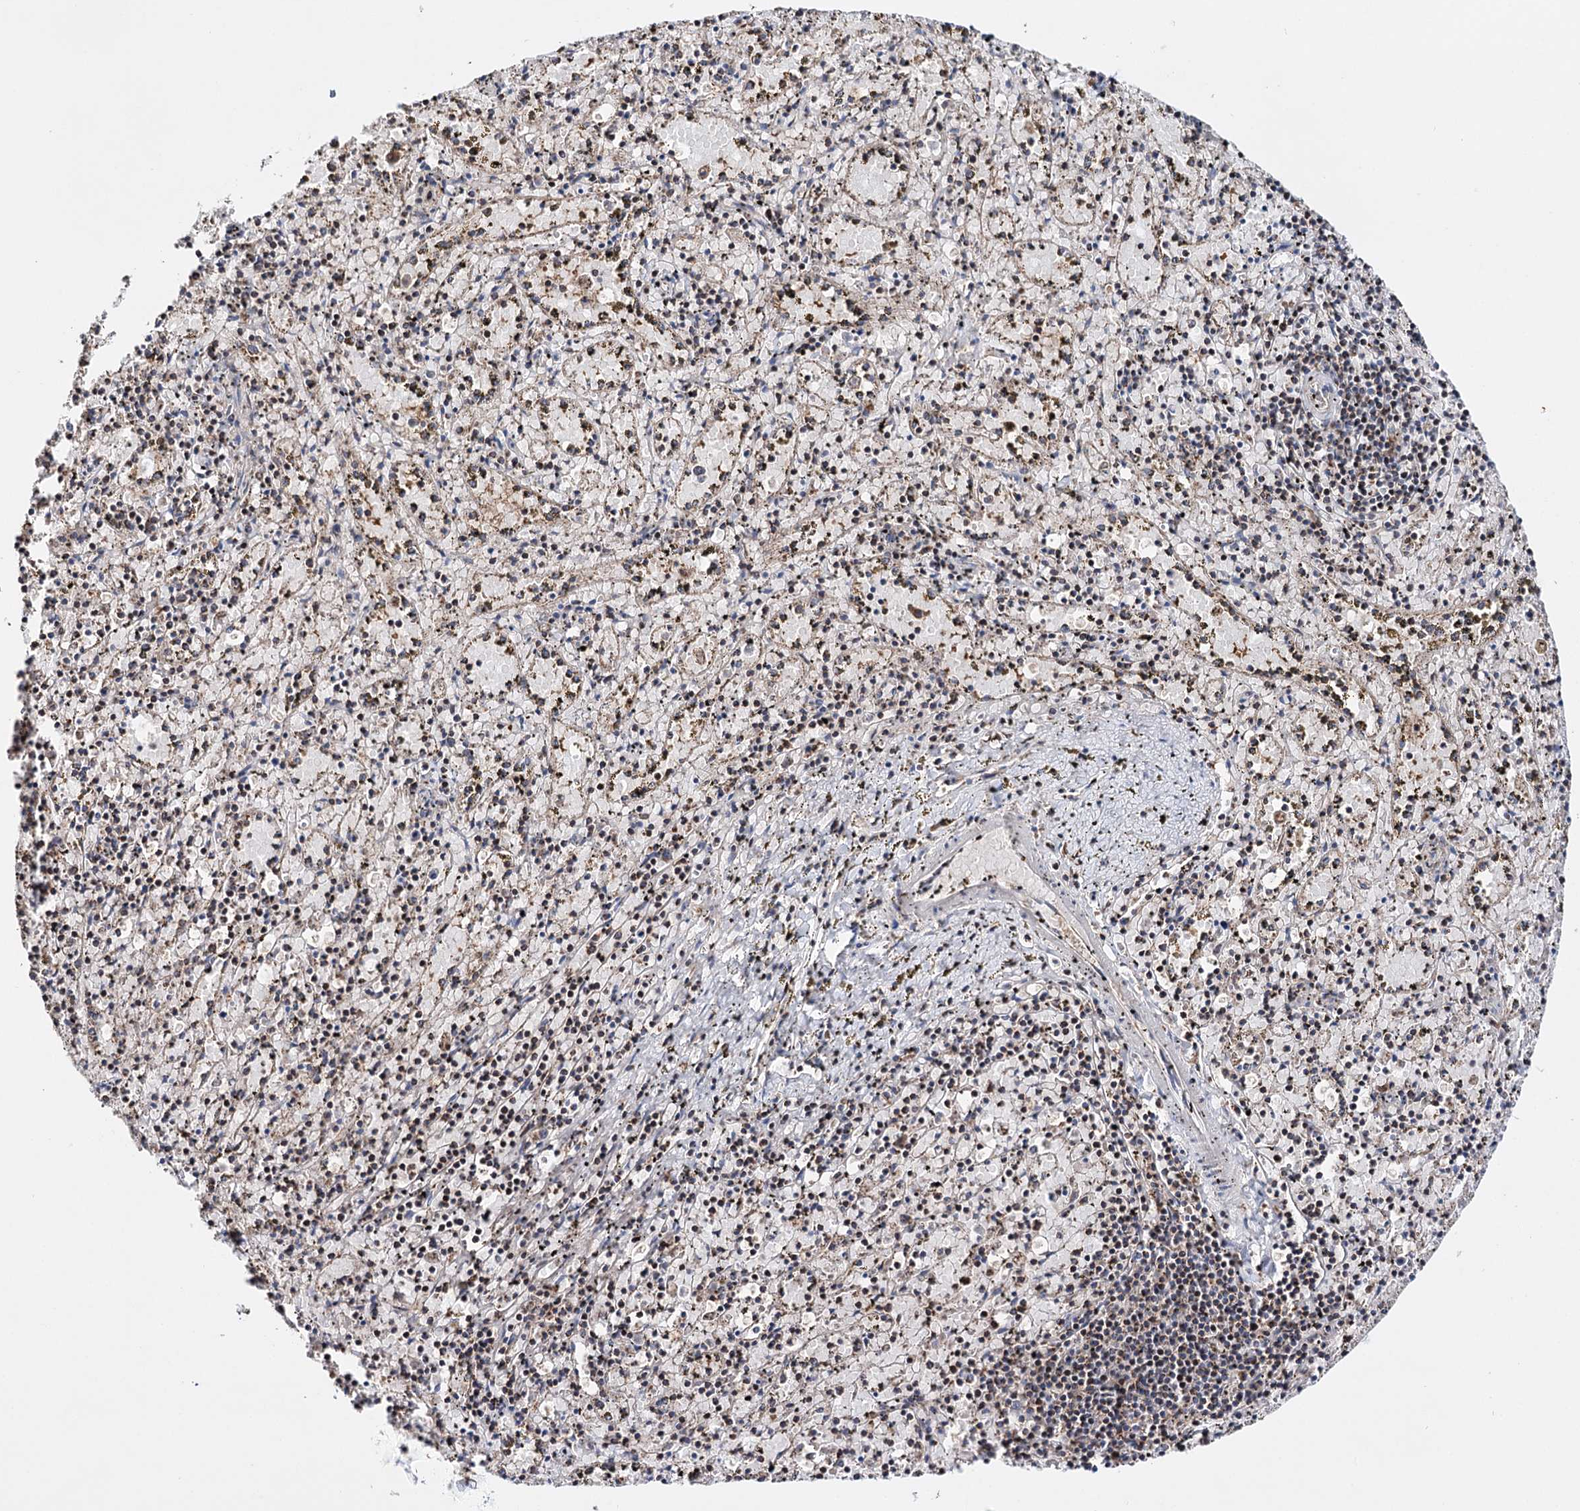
{"staining": {"intensity": "moderate", "quantity": "25%-75%", "location": "cytoplasmic/membranous,nuclear"}, "tissue": "spleen", "cell_type": "Cells in red pulp", "image_type": "normal", "snomed": [{"axis": "morphology", "description": "Normal tissue, NOS"}, {"axis": "topography", "description": "Spleen"}], "caption": "Moderate cytoplasmic/membranous,nuclear expression for a protein is identified in about 25%-75% of cells in red pulp of unremarkable spleen using IHC.", "gene": "CFAP46", "patient": {"sex": "male", "age": 11}}